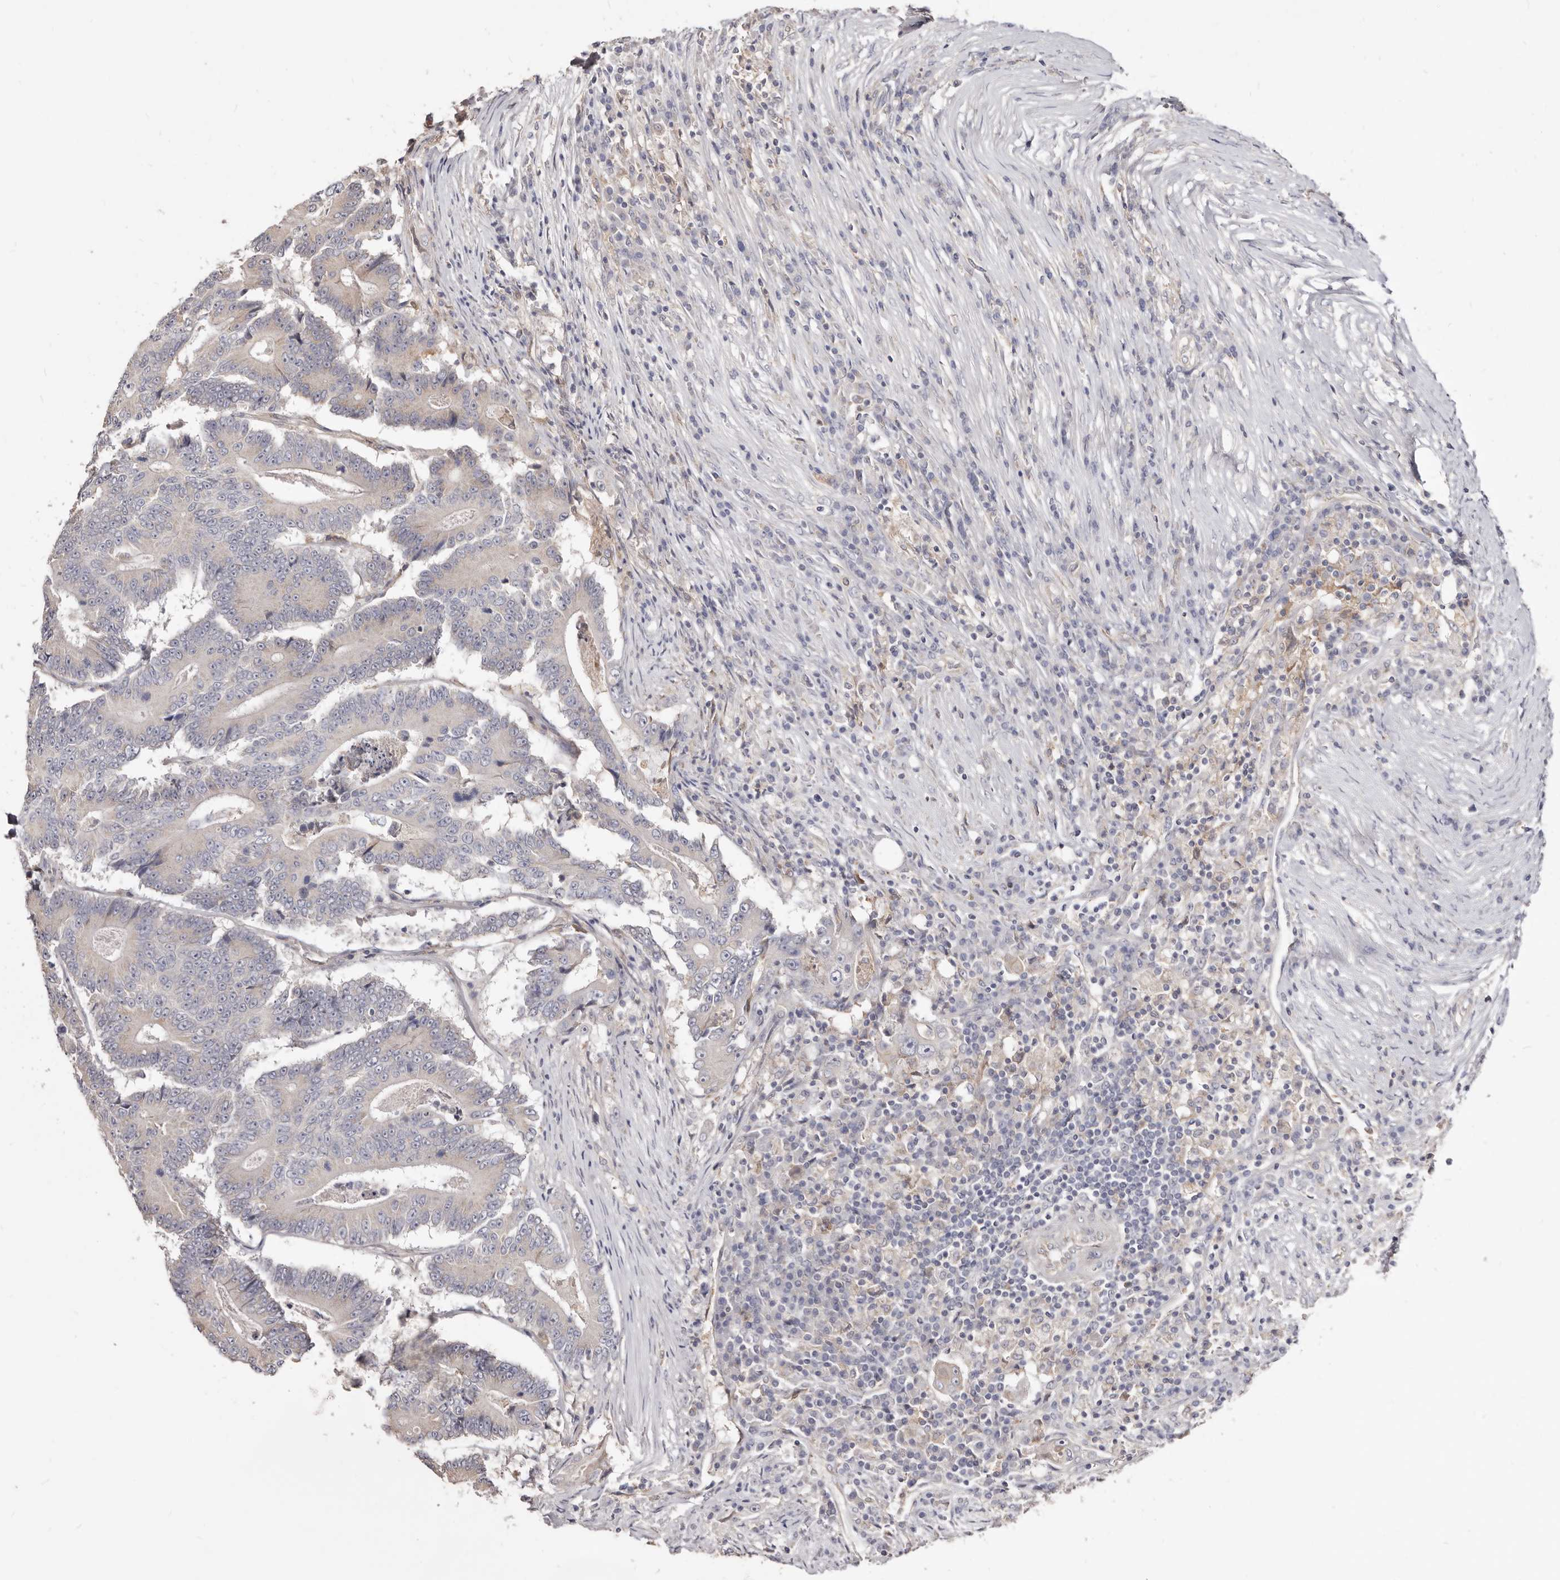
{"staining": {"intensity": "negative", "quantity": "none", "location": "none"}, "tissue": "colorectal cancer", "cell_type": "Tumor cells", "image_type": "cancer", "snomed": [{"axis": "morphology", "description": "Adenocarcinoma, NOS"}, {"axis": "topography", "description": "Colon"}], "caption": "Immunohistochemical staining of human adenocarcinoma (colorectal) reveals no significant expression in tumor cells.", "gene": "LRRC25", "patient": {"sex": "male", "age": 83}}